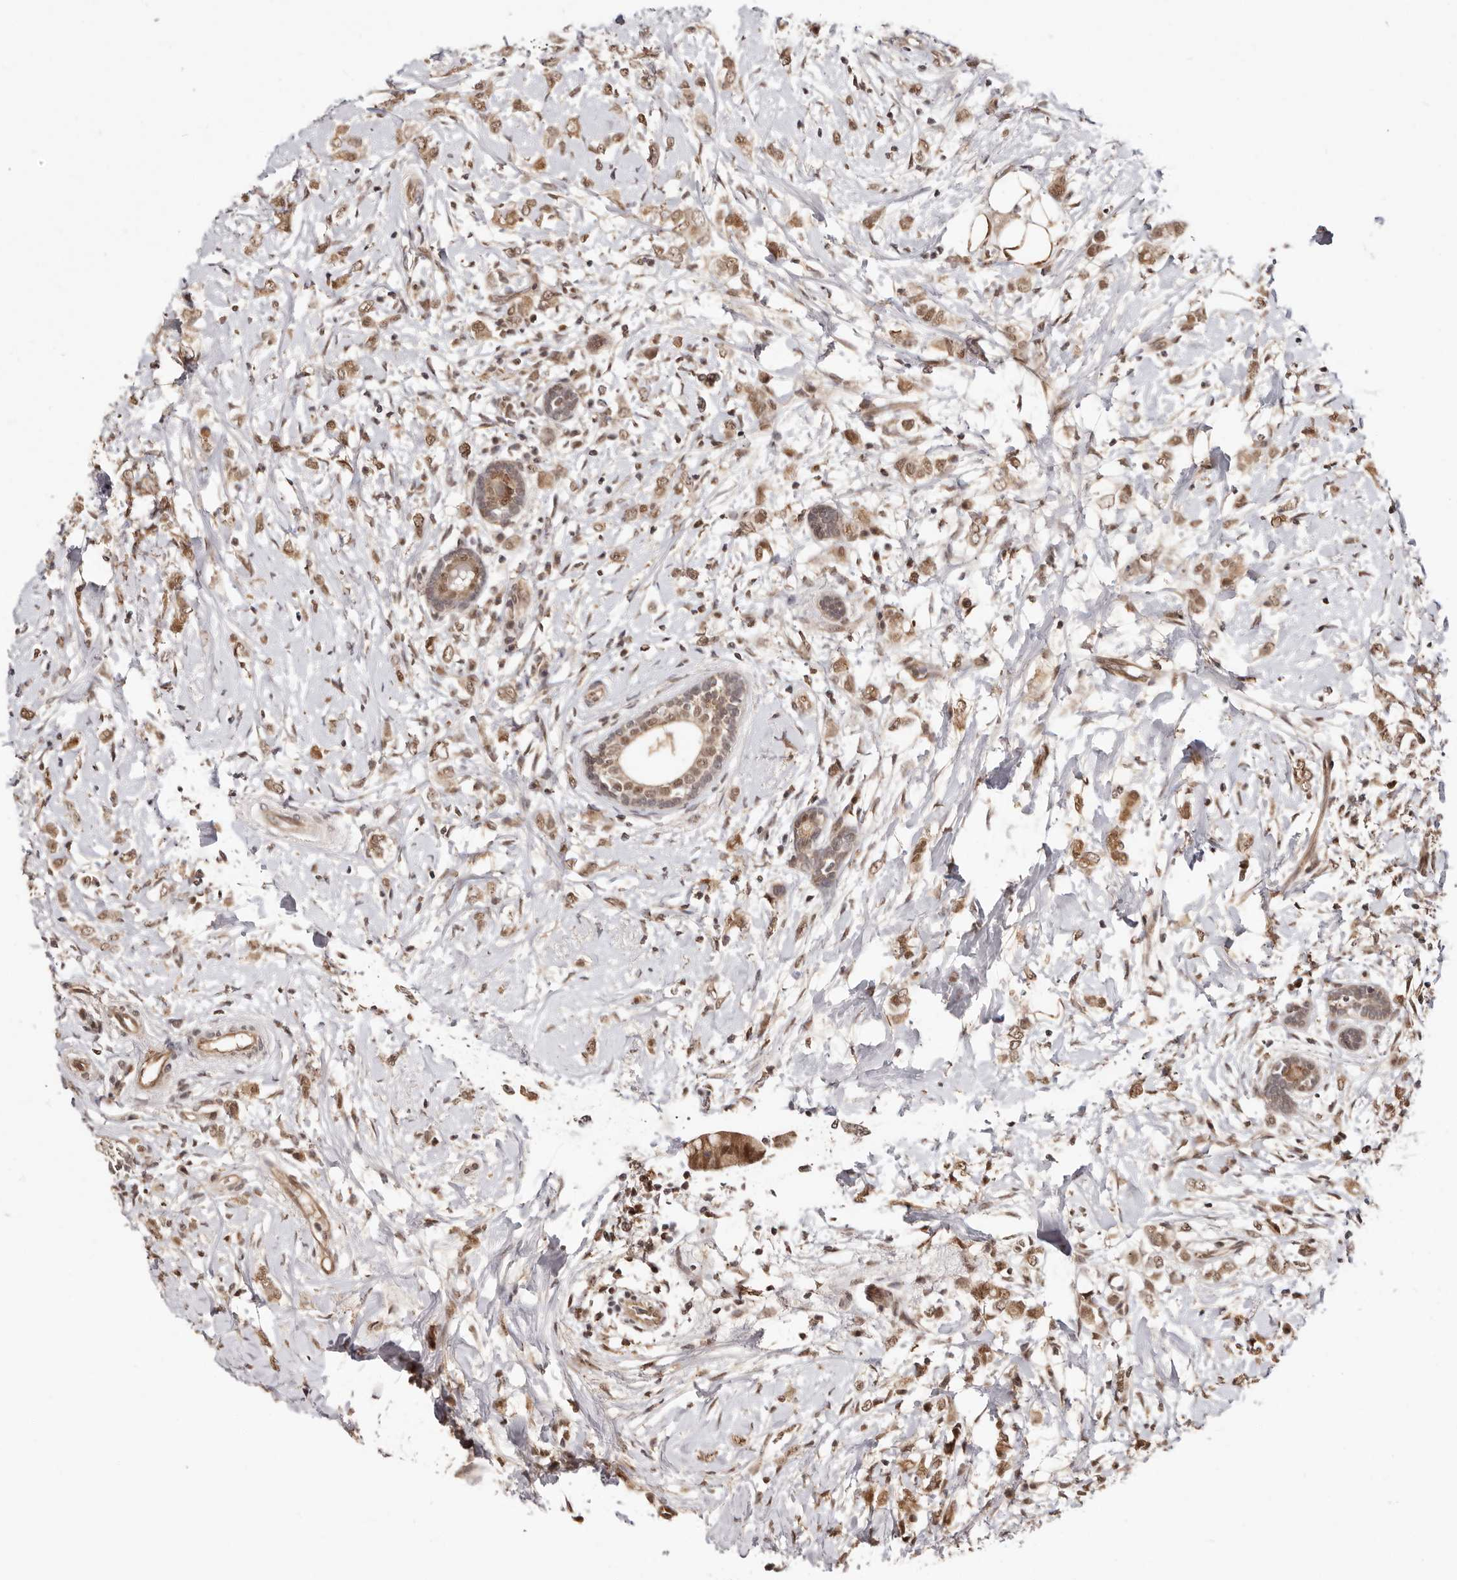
{"staining": {"intensity": "moderate", "quantity": ">75%", "location": "cytoplasmic/membranous,nuclear"}, "tissue": "breast cancer", "cell_type": "Tumor cells", "image_type": "cancer", "snomed": [{"axis": "morphology", "description": "Normal tissue, NOS"}, {"axis": "morphology", "description": "Lobular carcinoma"}, {"axis": "topography", "description": "Breast"}], "caption": "This is a histology image of immunohistochemistry staining of lobular carcinoma (breast), which shows moderate positivity in the cytoplasmic/membranous and nuclear of tumor cells.", "gene": "MED8", "patient": {"sex": "female", "age": 47}}